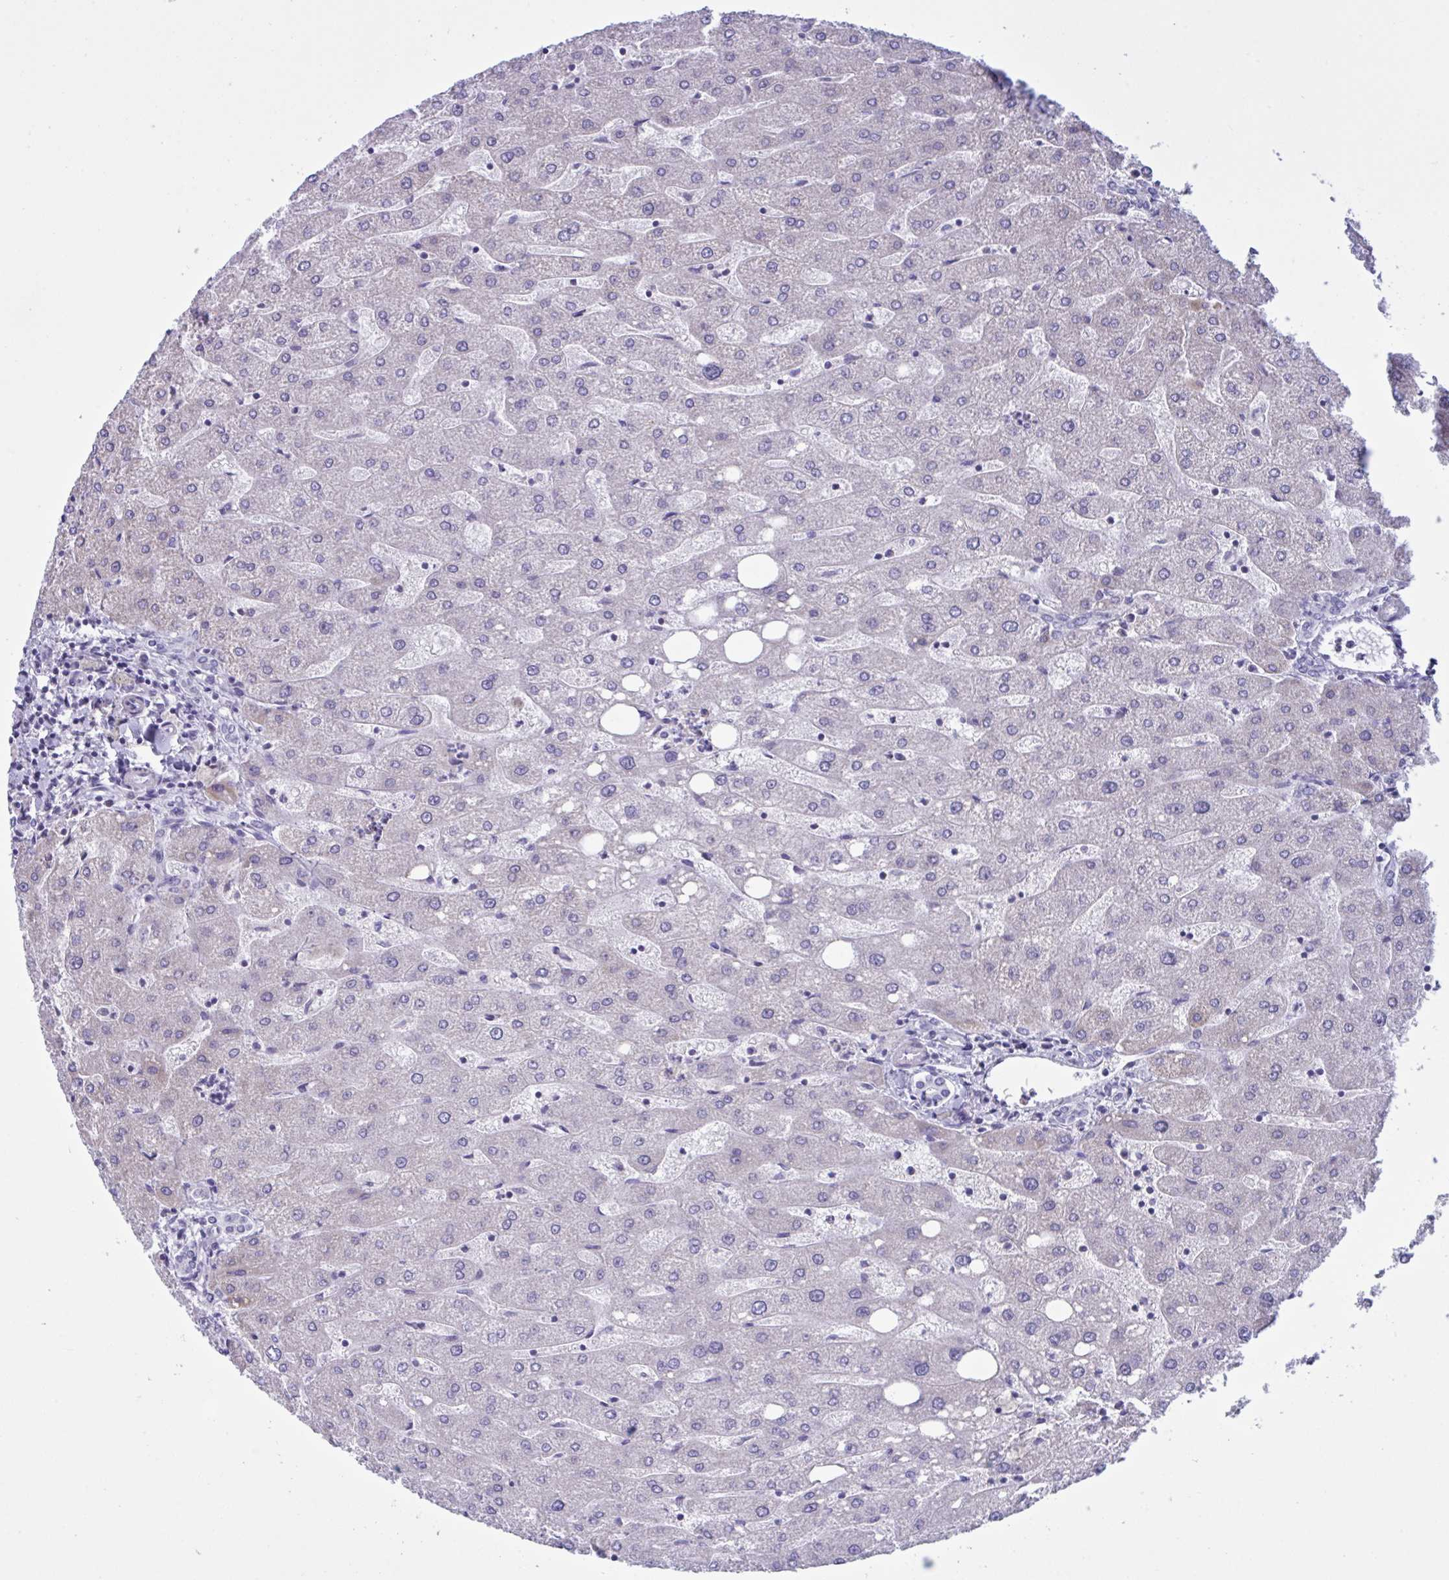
{"staining": {"intensity": "negative", "quantity": "none", "location": "none"}, "tissue": "liver", "cell_type": "Cholangiocytes", "image_type": "normal", "snomed": [{"axis": "morphology", "description": "Normal tissue, NOS"}, {"axis": "topography", "description": "Liver"}], "caption": "Cholangiocytes show no significant protein staining in unremarkable liver. (DAB (3,3'-diaminobenzidine) immunohistochemistry (IHC), high magnification).", "gene": "DOCK11", "patient": {"sex": "male", "age": 67}}